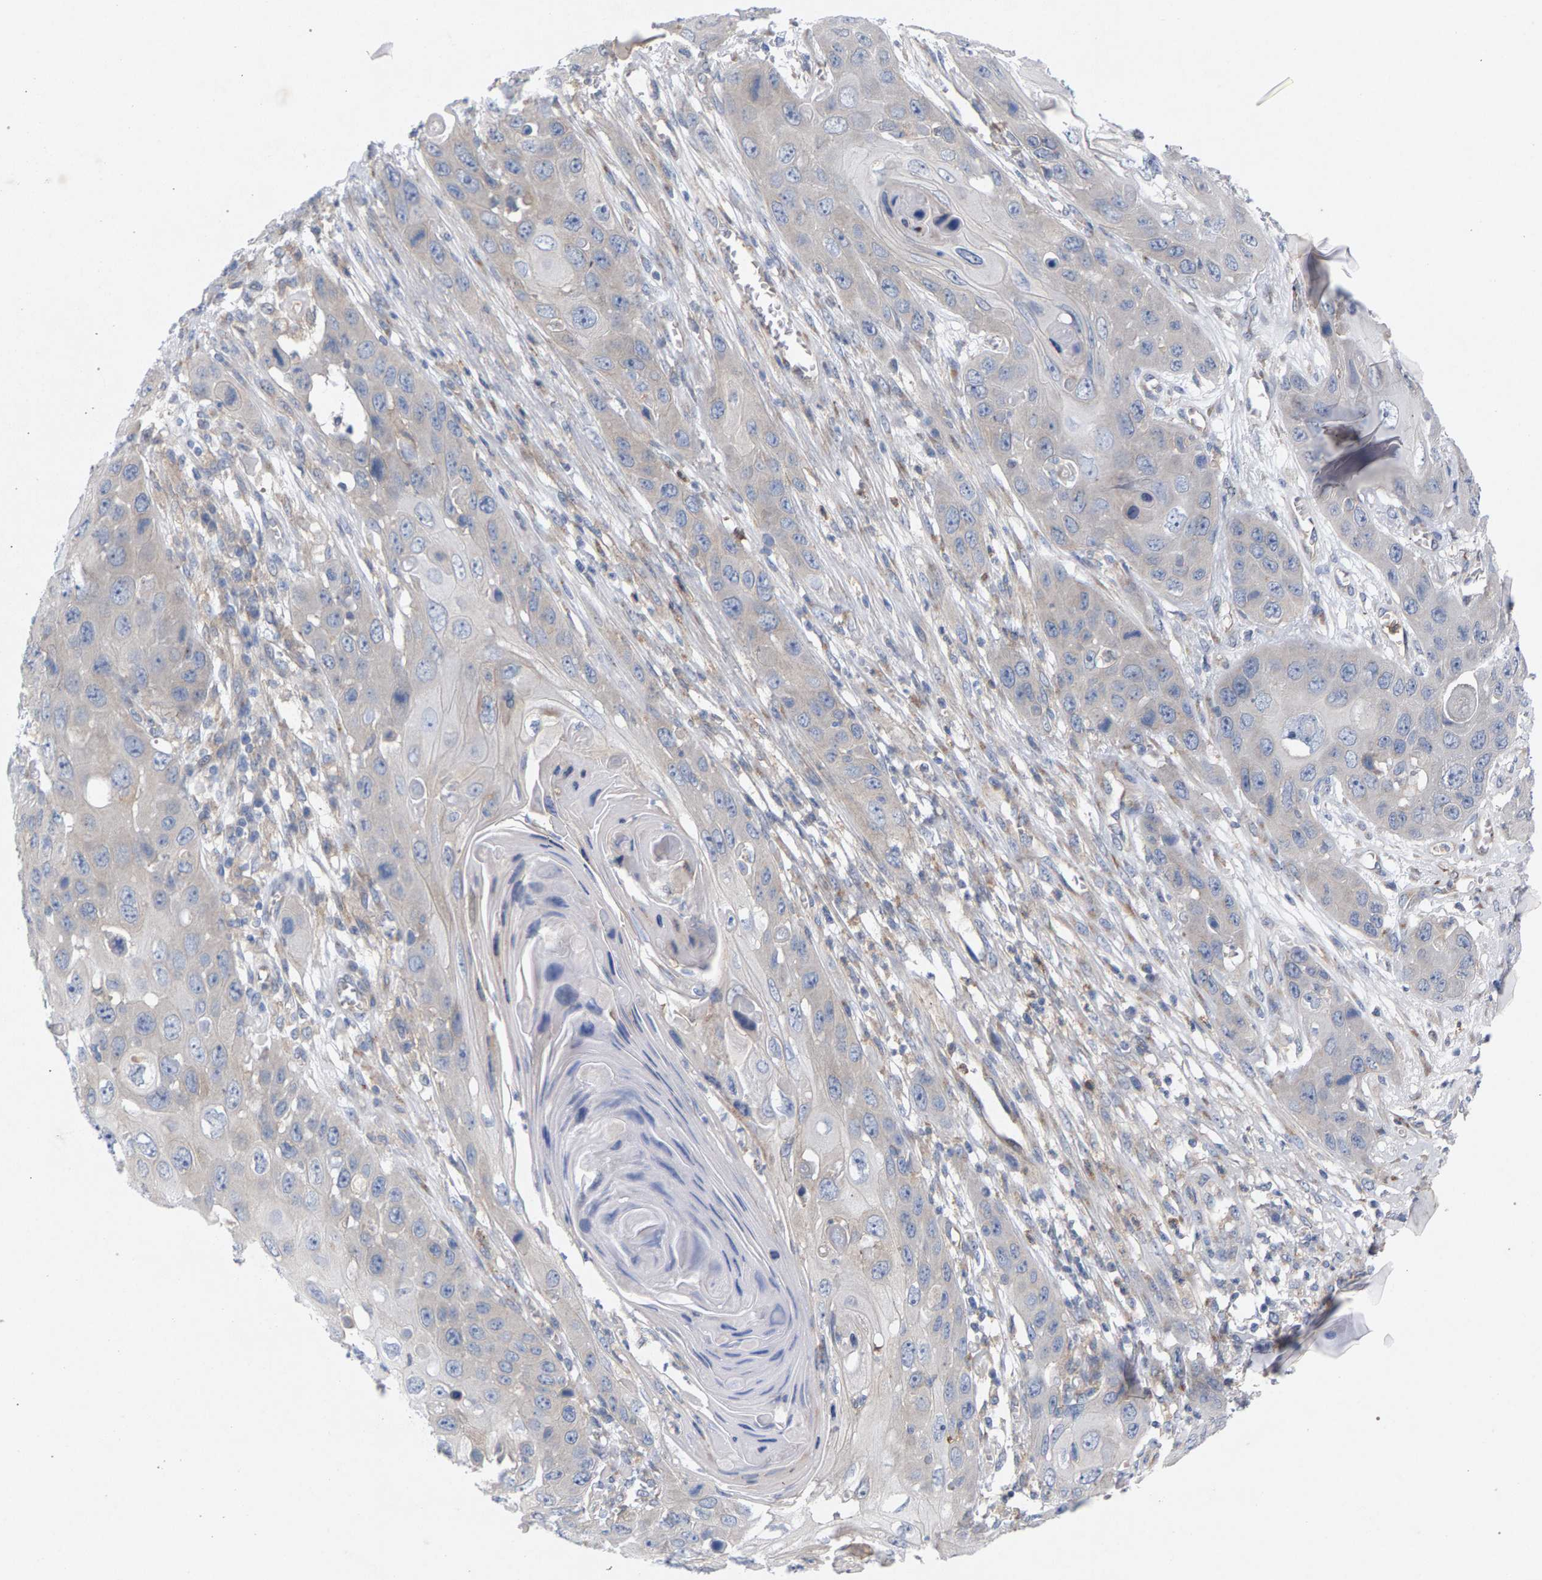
{"staining": {"intensity": "negative", "quantity": "none", "location": "none"}, "tissue": "skin cancer", "cell_type": "Tumor cells", "image_type": "cancer", "snomed": [{"axis": "morphology", "description": "Squamous cell carcinoma, NOS"}, {"axis": "topography", "description": "Skin"}], "caption": "DAB immunohistochemical staining of skin cancer (squamous cell carcinoma) displays no significant positivity in tumor cells.", "gene": "MAMDC2", "patient": {"sex": "male", "age": 55}}